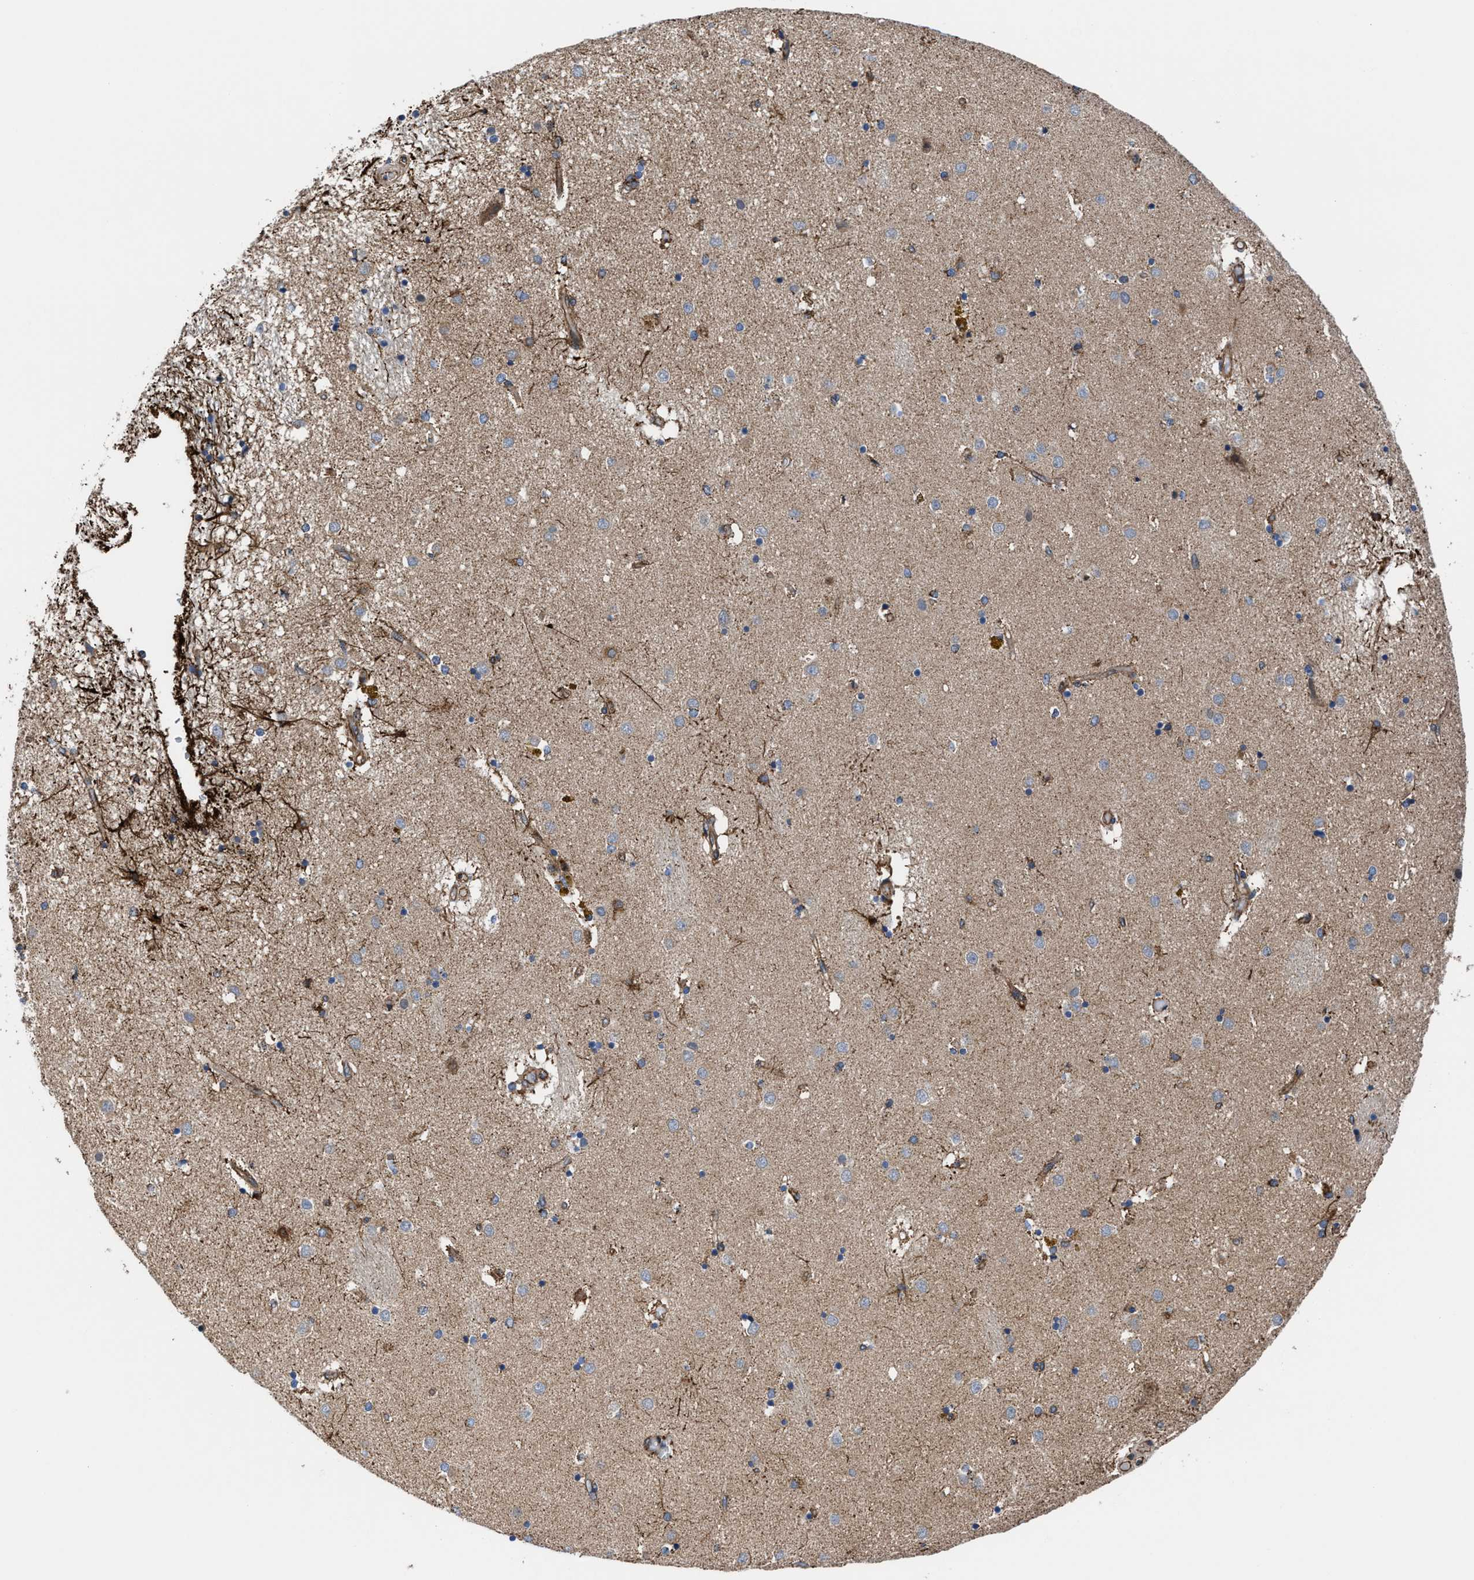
{"staining": {"intensity": "moderate", "quantity": "<25%", "location": "cytoplasmic/membranous"}, "tissue": "caudate", "cell_type": "Glial cells", "image_type": "normal", "snomed": [{"axis": "morphology", "description": "Normal tissue, NOS"}, {"axis": "topography", "description": "Lateral ventricle wall"}], "caption": "Immunohistochemical staining of unremarkable human caudate reveals <25% levels of moderate cytoplasmic/membranous protein expression in approximately <25% of glial cells.", "gene": "PRR15L", "patient": {"sex": "male", "age": 70}}